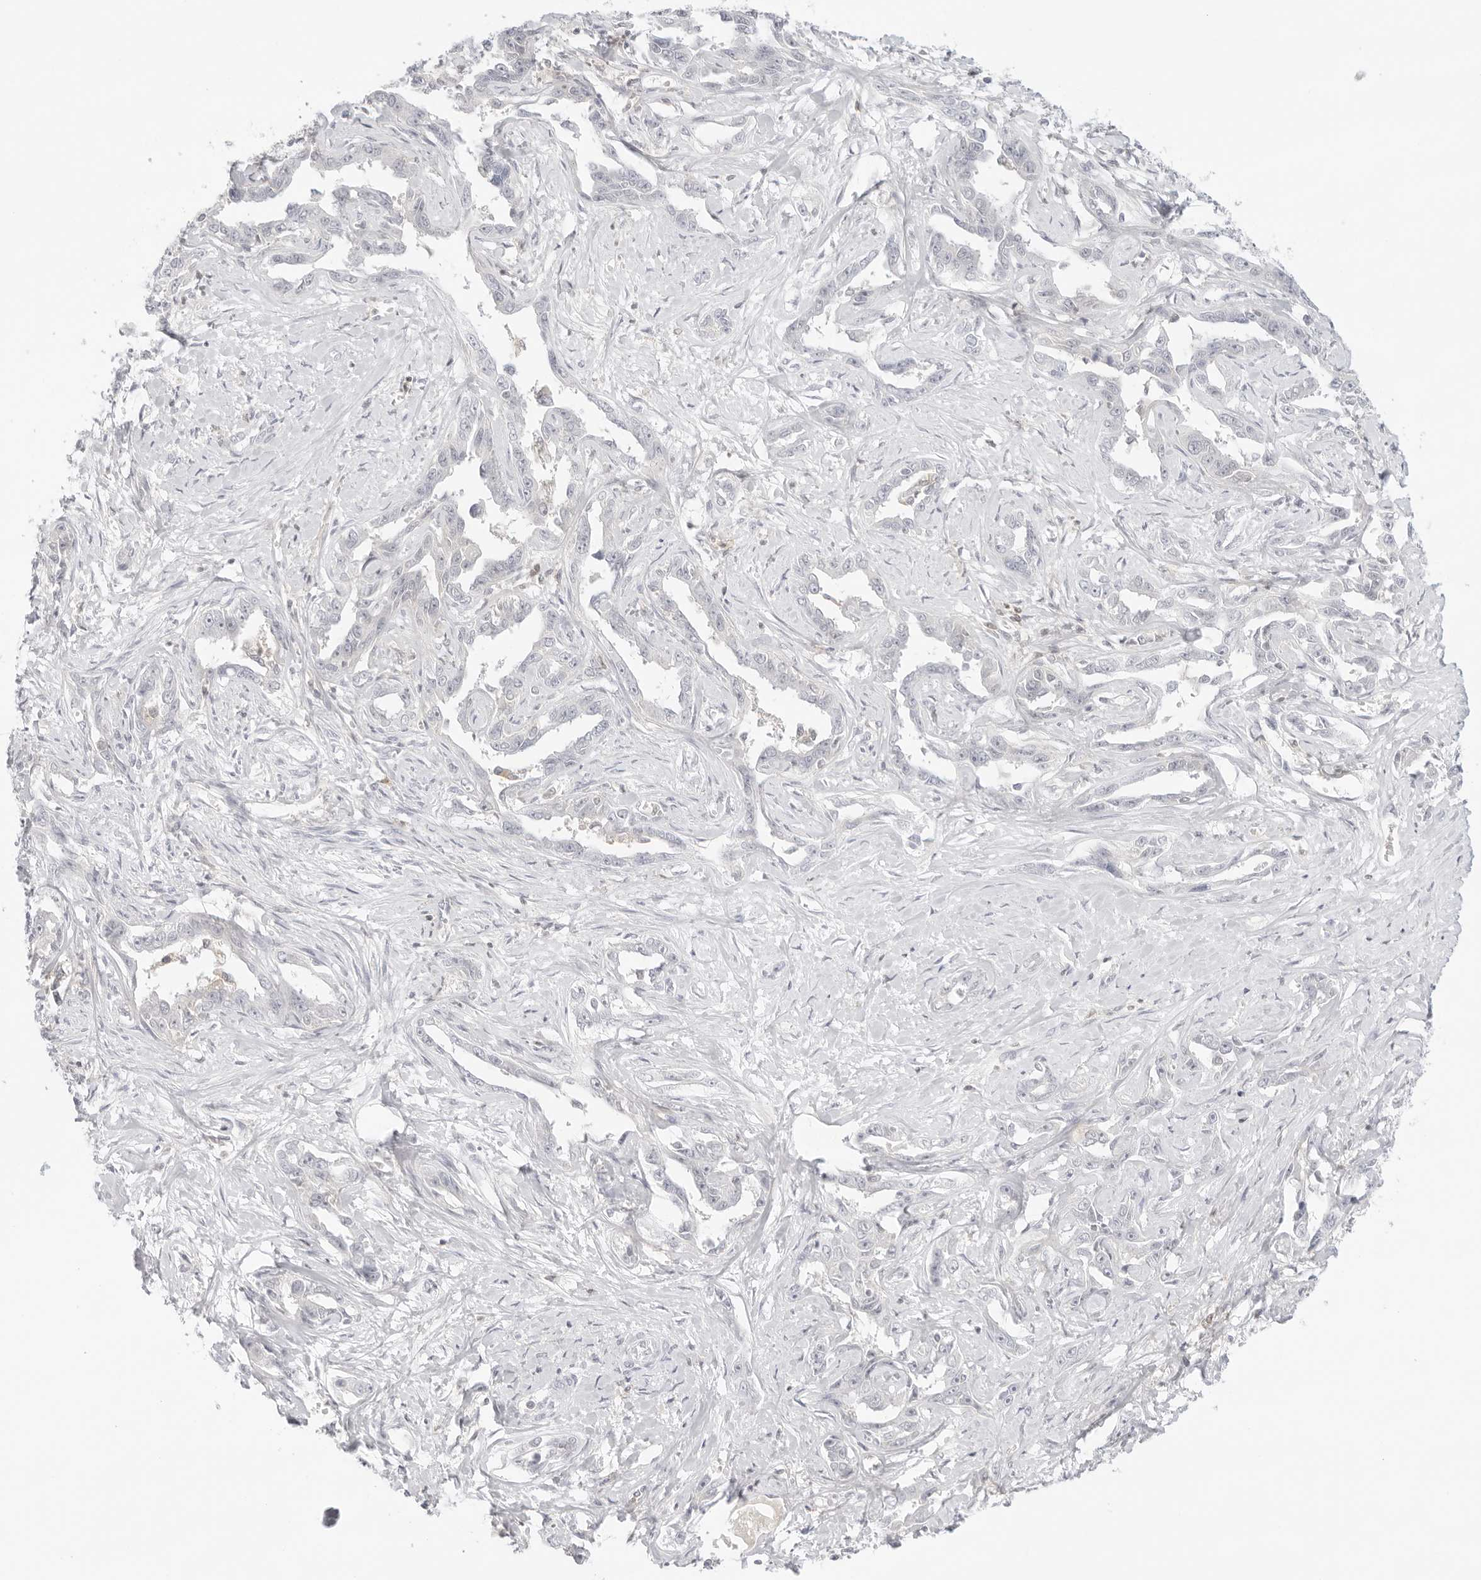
{"staining": {"intensity": "negative", "quantity": "none", "location": "none"}, "tissue": "liver cancer", "cell_type": "Tumor cells", "image_type": "cancer", "snomed": [{"axis": "morphology", "description": "Cholangiocarcinoma"}, {"axis": "topography", "description": "Liver"}], "caption": "Immunohistochemistry (IHC) of liver cholangiocarcinoma displays no expression in tumor cells.", "gene": "TNFRSF14", "patient": {"sex": "male", "age": 59}}